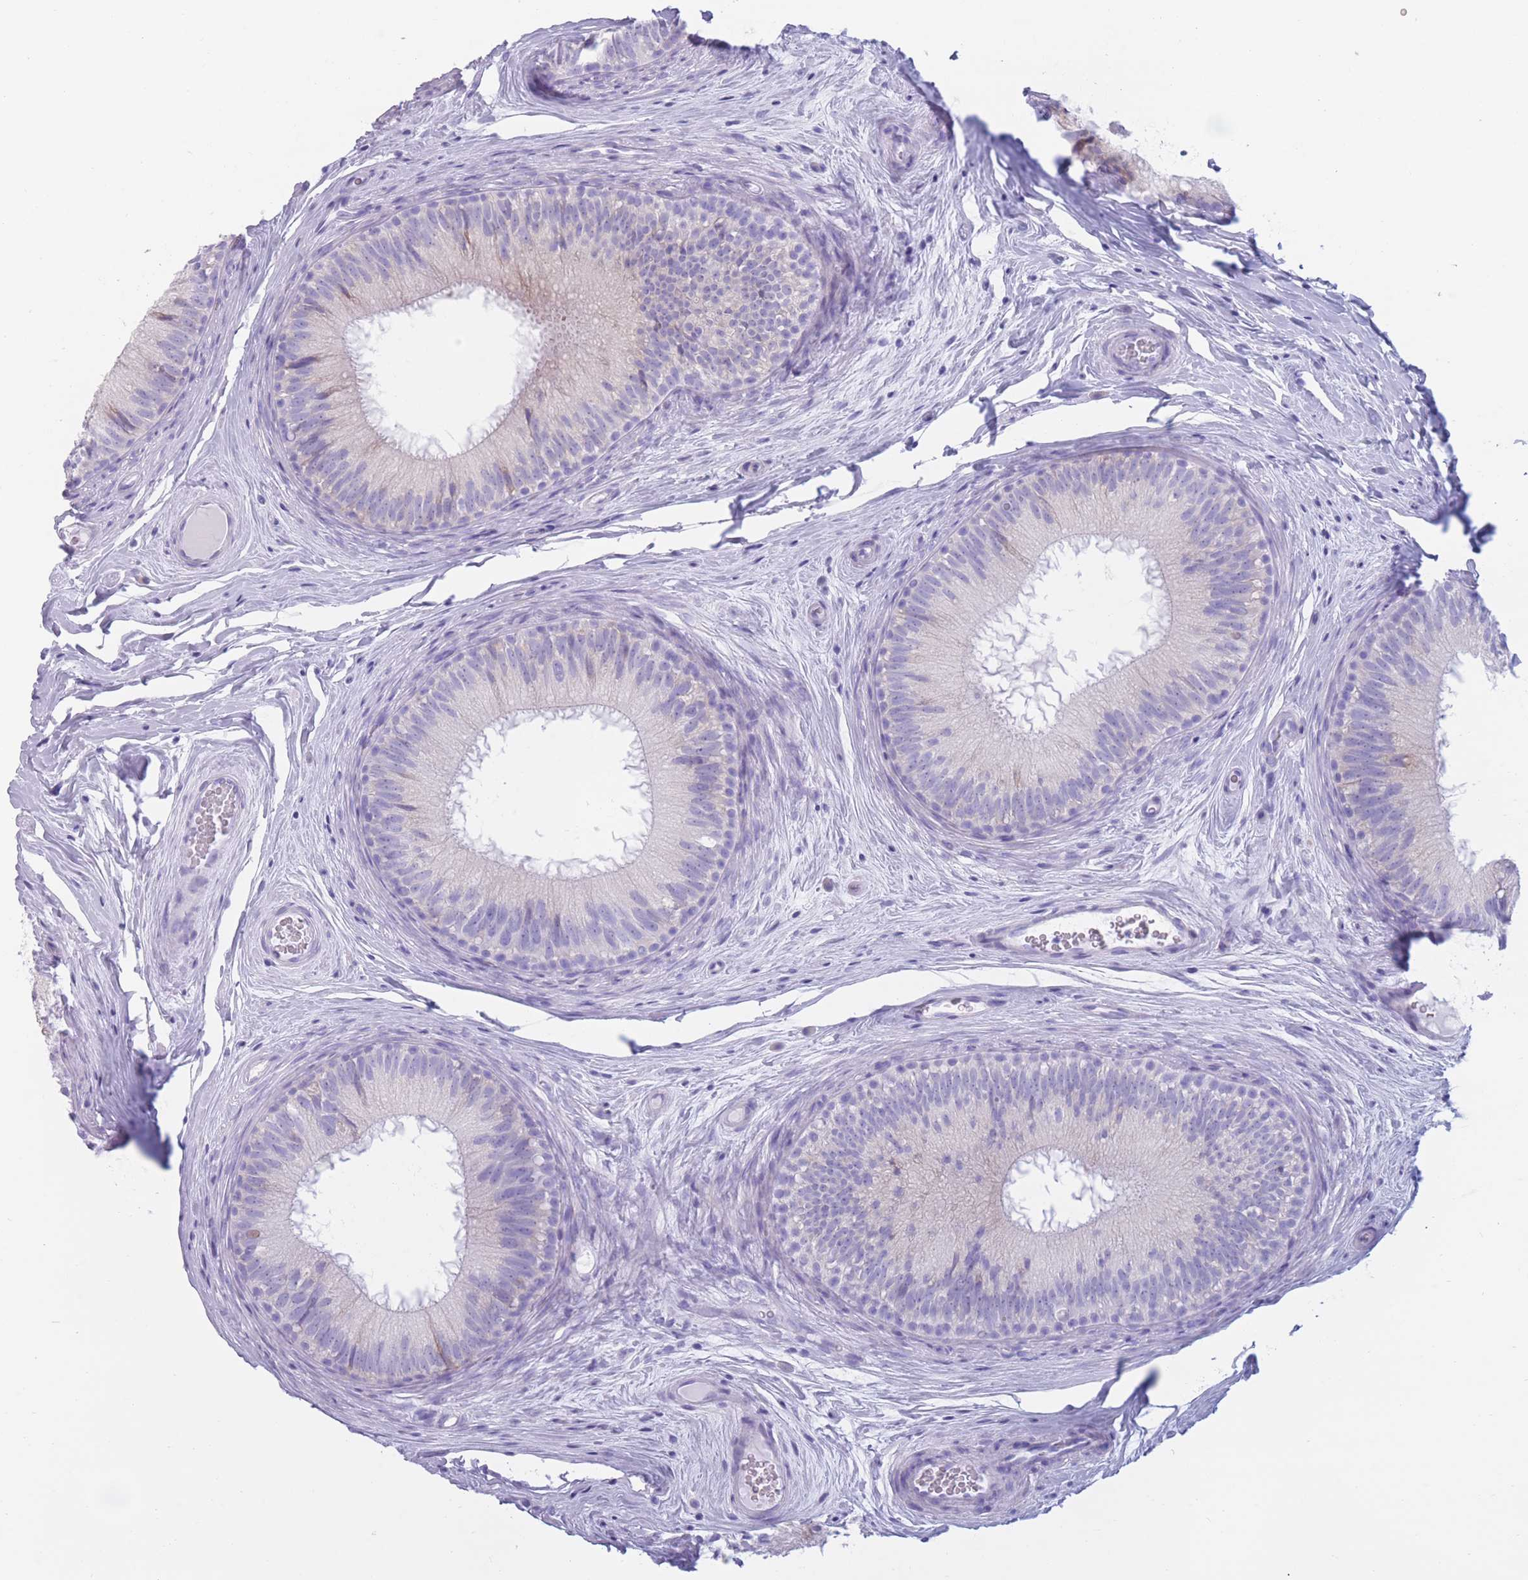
{"staining": {"intensity": "moderate", "quantity": "<25%", "location": "cytoplasmic/membranous"}, "tissue": "epididymis", "cell_type": "Glandular cells", "image_type": "normal", "snomed": [{"axis": "morphology", "description": "Normal tissue, NOS"}, {"axis": "topography", "description": "Epididymis"}], "caption": "IHC of normal epididymis demonstrates low levels of moderate cytoplasmic/membranous staining in approximately <25% of glandular cells.", "gene": "COL27A1", "patient": {"sex": "male", "age": 34}}